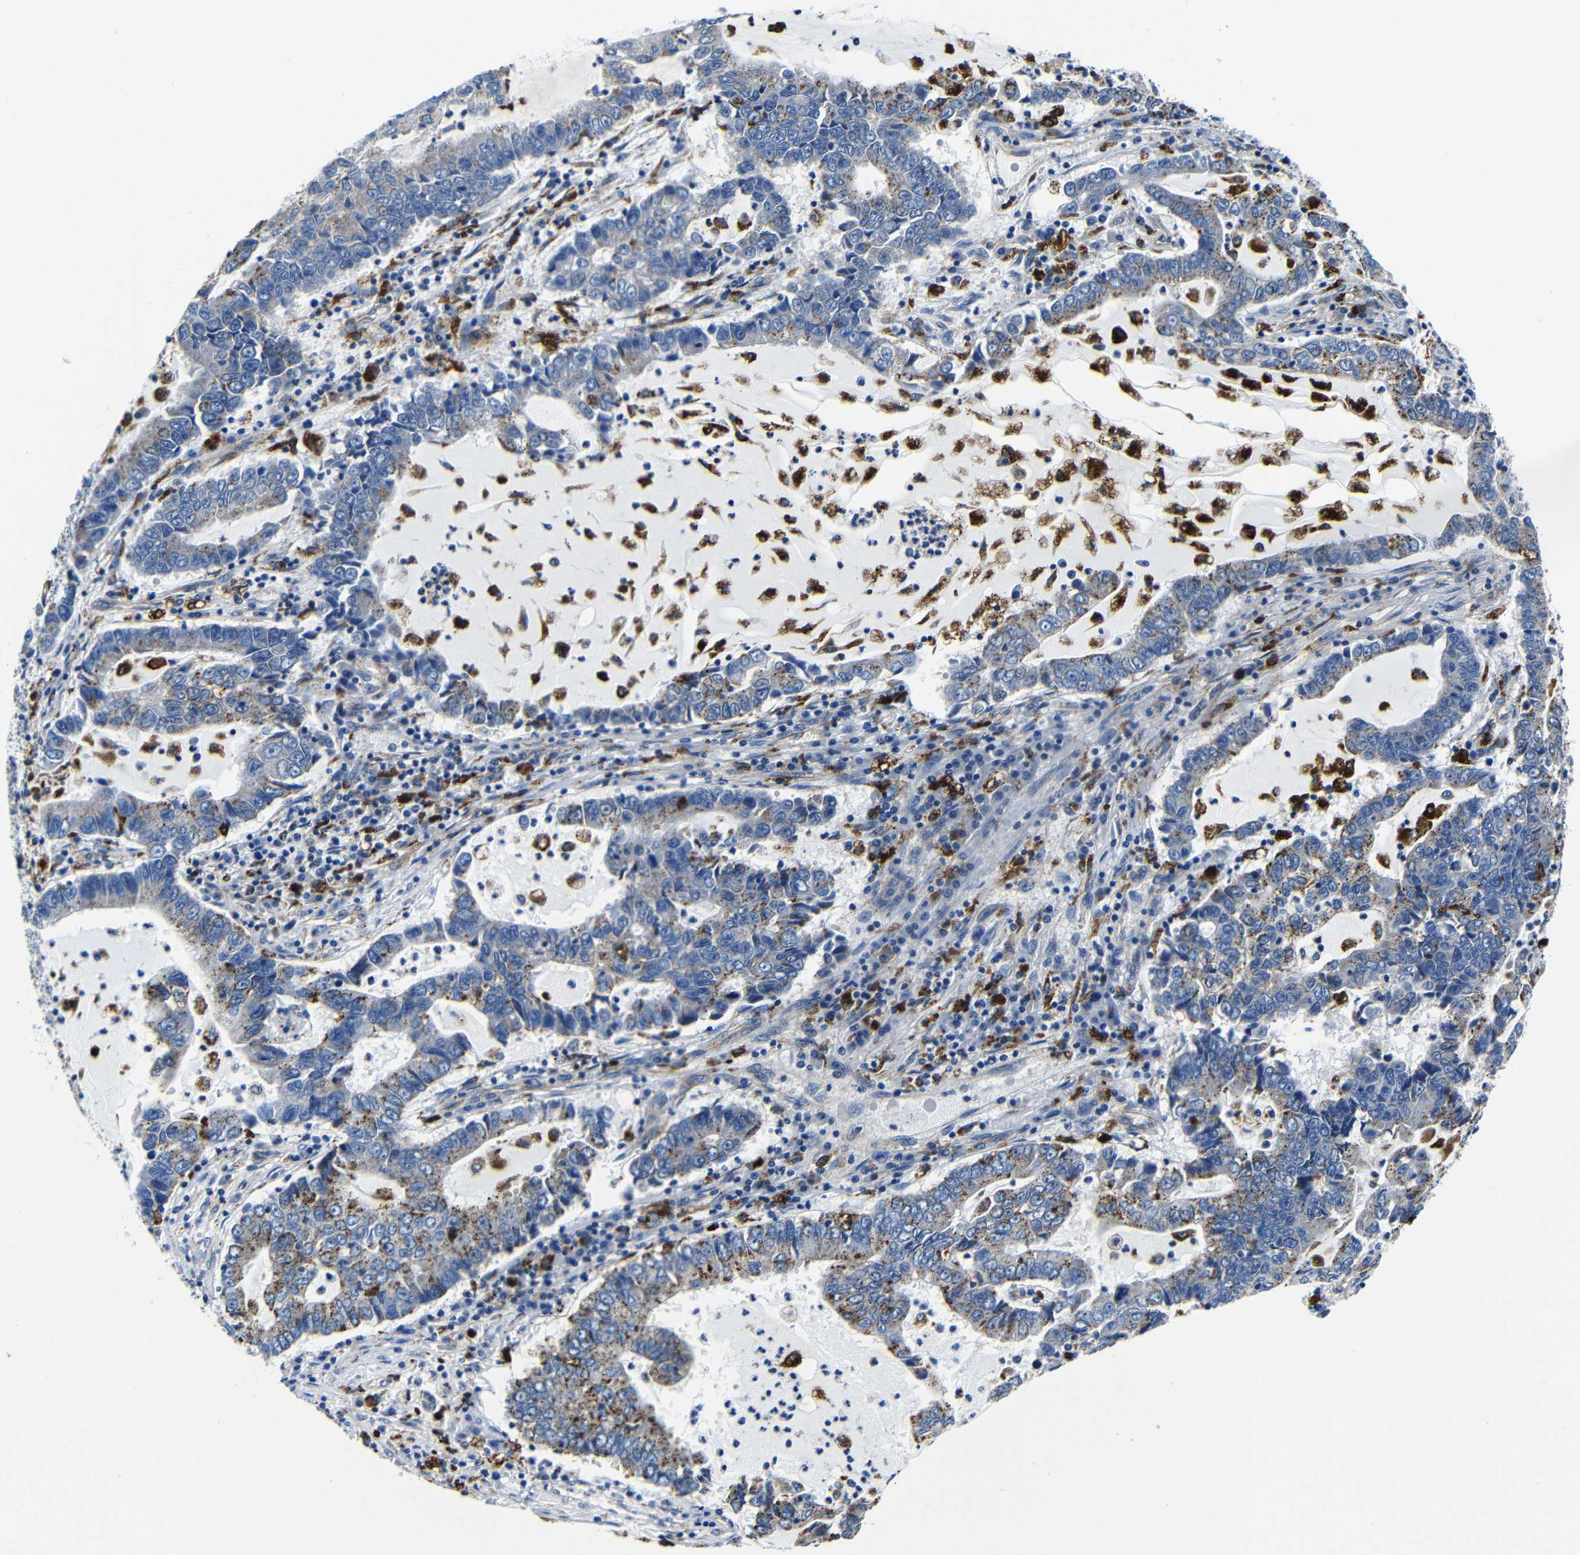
{"staining": {"intensity": "moderate", "quantity": "25%-75%", "location": "cytoplasmic/membranous"}, "tissue": "lung cancer", "cell_type": "Tumor cells", "image_type": "cancer", "snomed": [{"axis": "morphology", "description": "Adenocarcinoma, NOS"}, {"axis": "topography", "description": "Lung"}], "caption": "Lung cancer (adenocarcinoma) tissue shows moderate cytoplasmic/membranous positivity in approximately 25%-75% of tumor cells, visualized by immunohistochemistry. The protein of interest is shown in brown color, while the nuclei are stained blue.", "gene": "GIMAP2", "patient": {"sex": "female", "age": 51}}